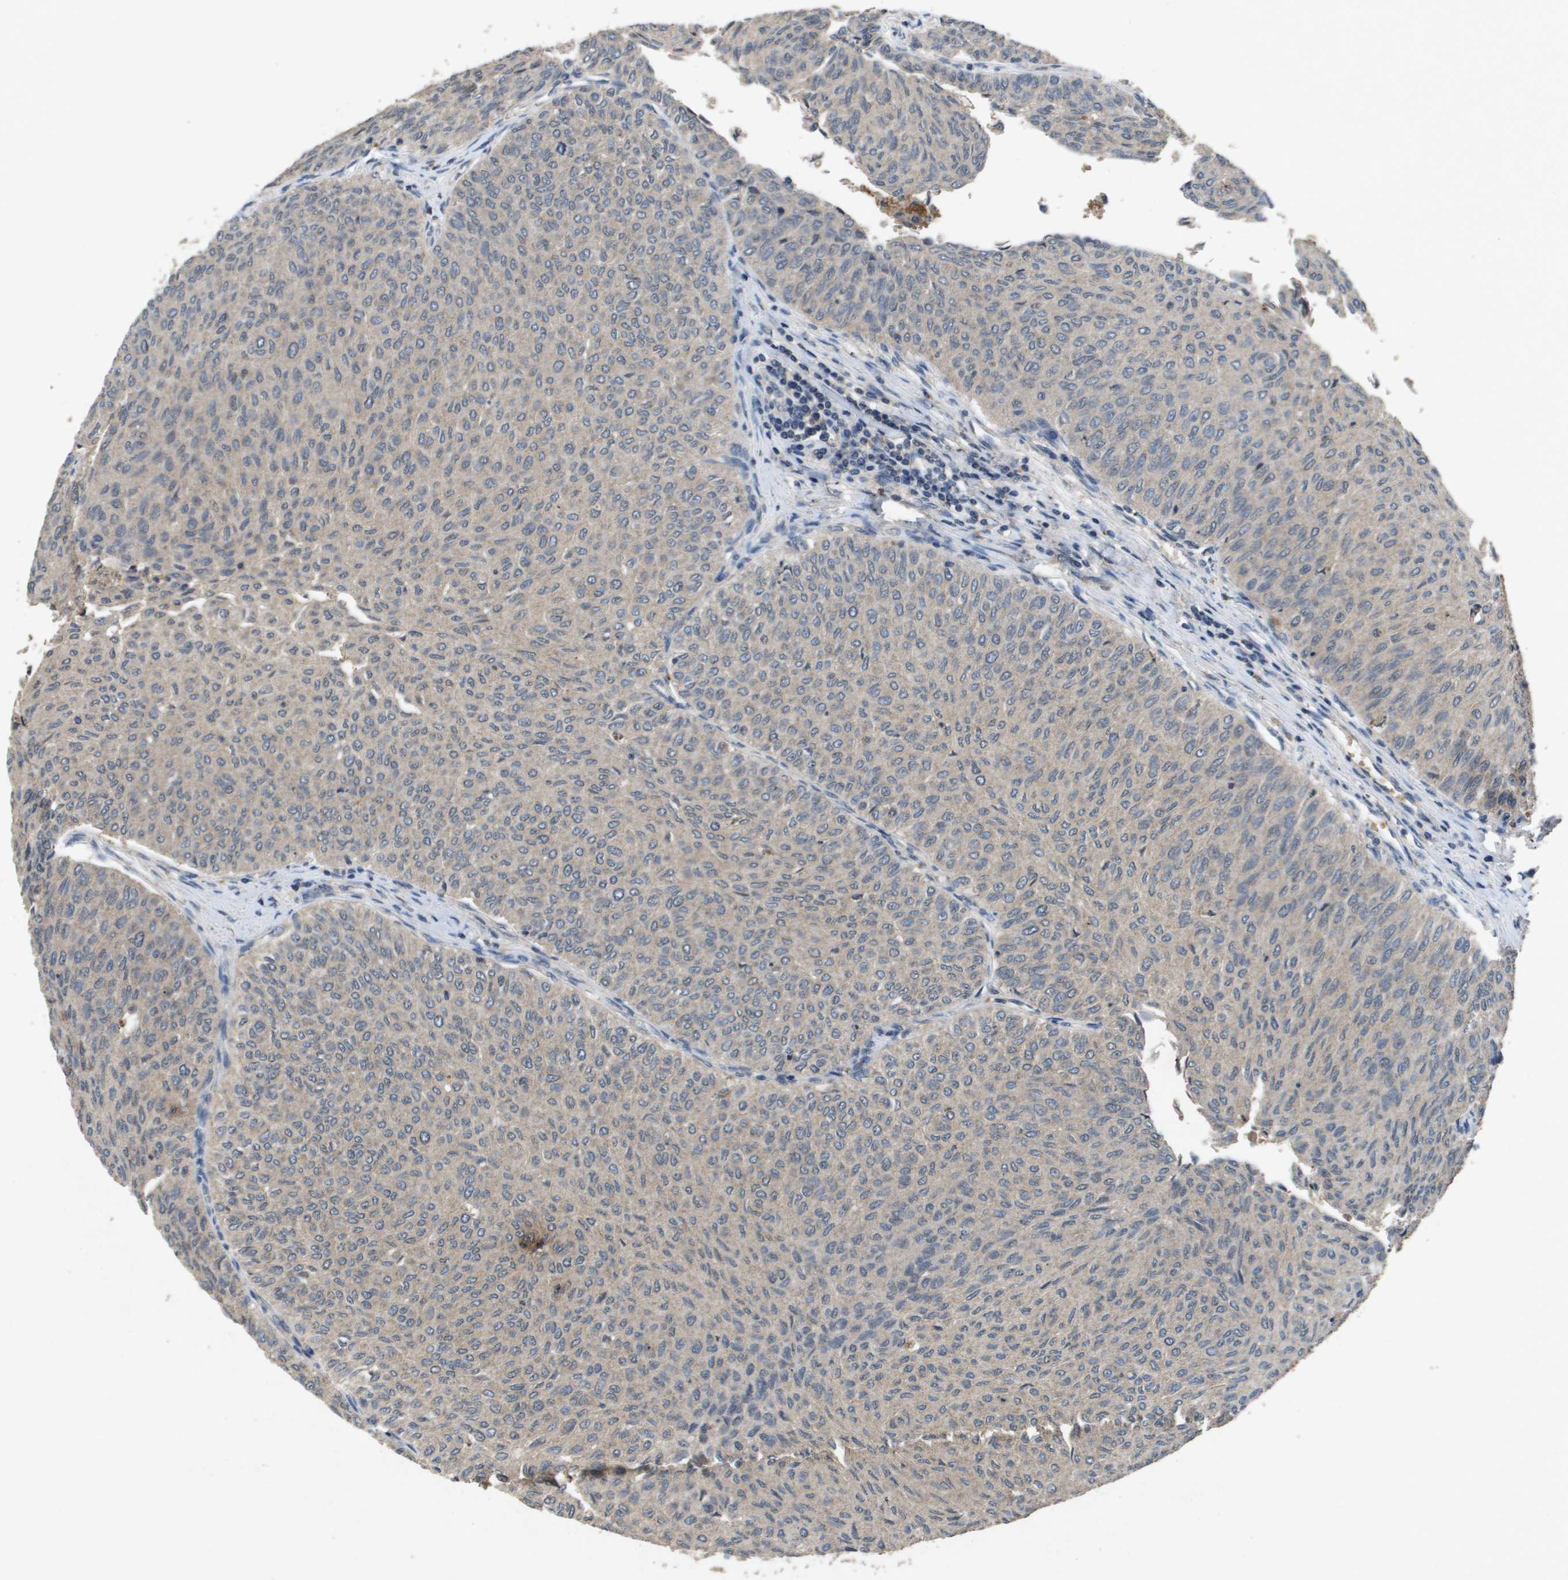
{"staining": {"intensity": "weak", "quantity": "25%-75%", "location": "cytoplasmic/membranous"}, "tissue": "urothelial cancer", "cell_type": "Tumor cells", "image_type": "cancer", "snomed": [{"axis": "morphology", "description": "Urothelial carcinoma, Low grade"}, {"axis": "topography", "description": "Urinary bladder"}], "caption": "A micrograph of urothelial carcinoma (low-grade) stained for a protein displays weak cytoplasmic/membranous brown staining in tumor cells.", "gene": "PROC", "patient": {"sex": "male", "age": 78}}